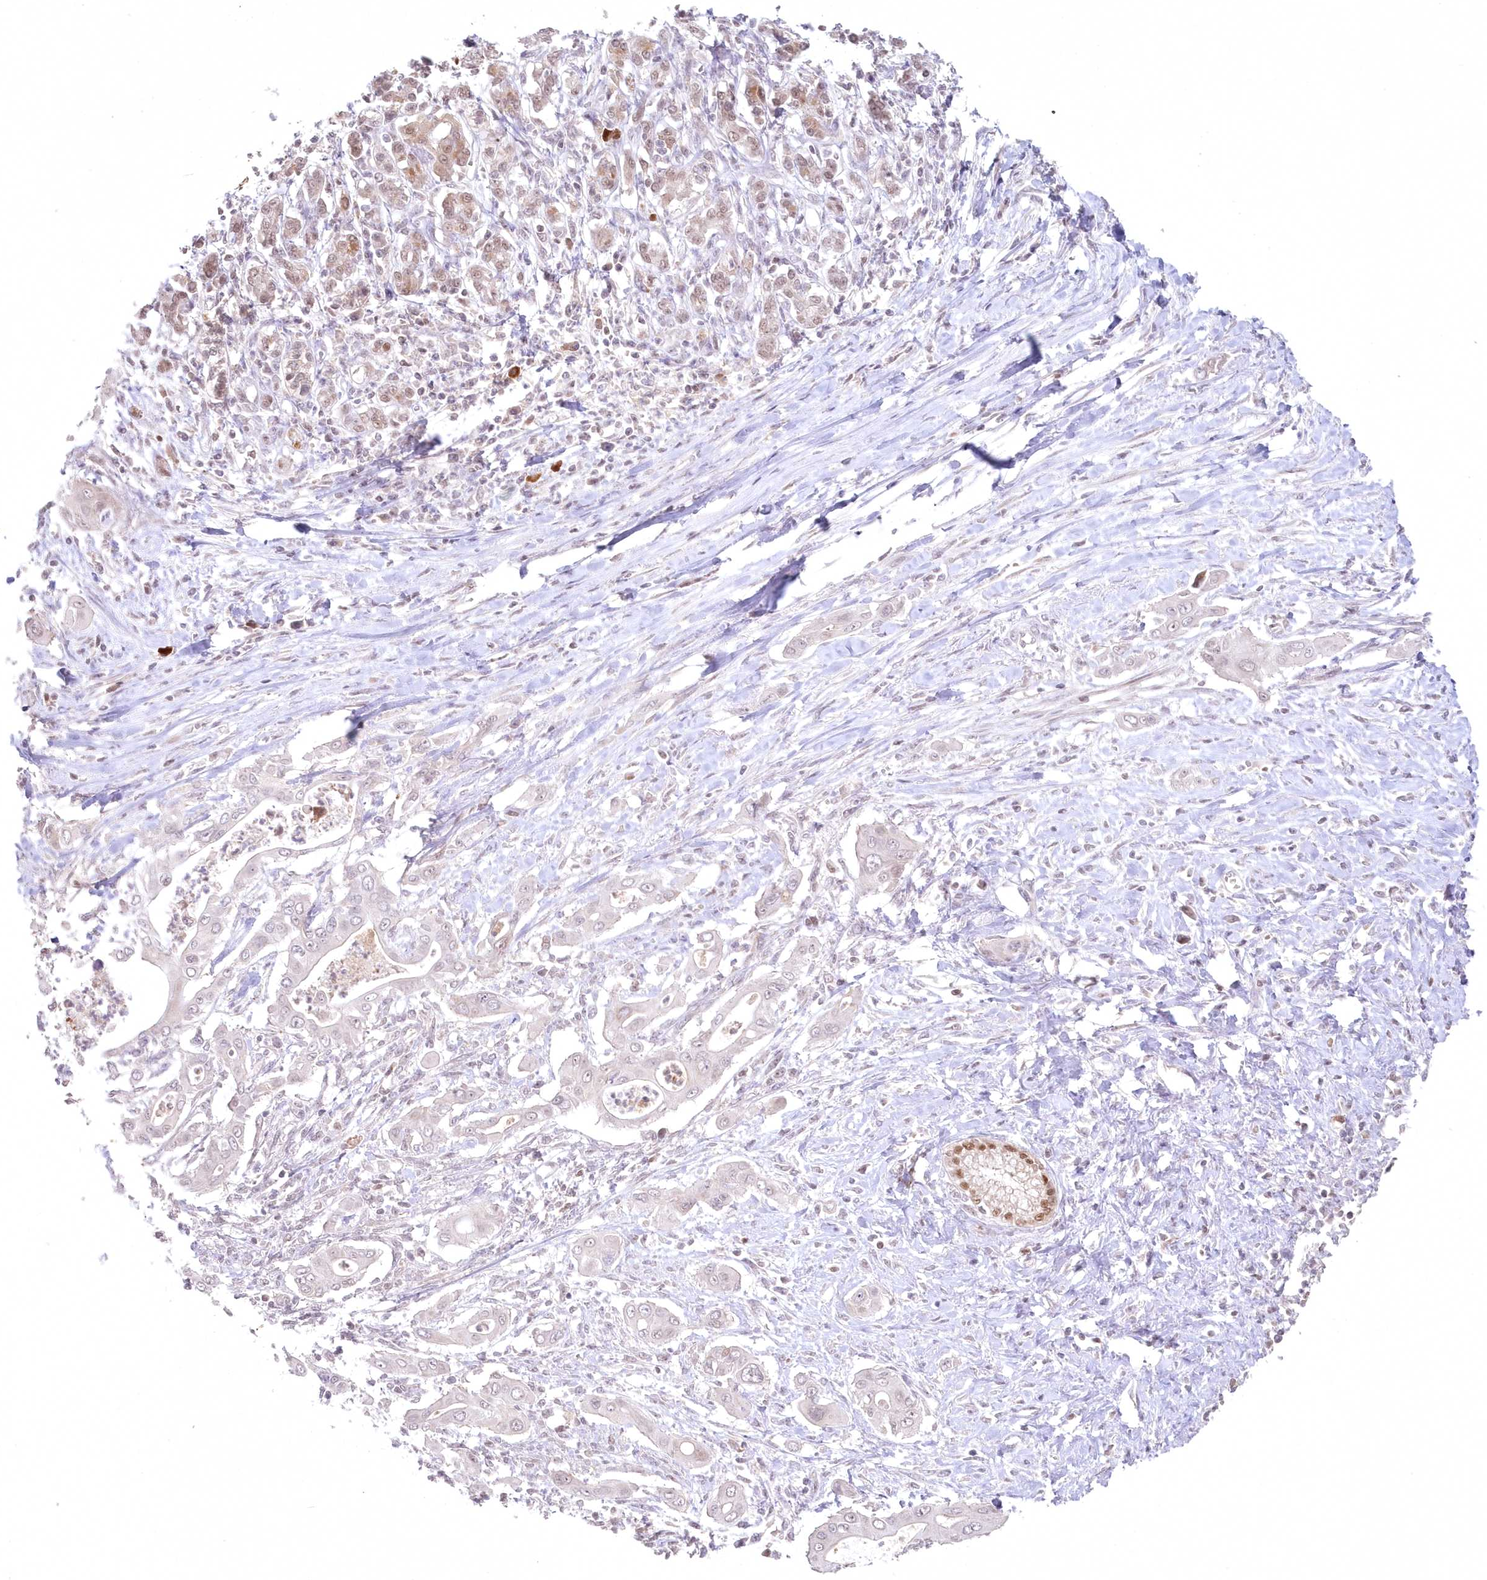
{"staining": {"intensity": "moderate", "quantity": "<25%", "location": "nuclear"}, "tissue": "pancreatic cancer", "cell_type": "Tumor cells", "image_type": "cancer", "snomed": [{"axis": "morphology", "description": "Adenocarcinoma, NOS"}, {"axis": "topography", "description": "Pancreas"}], "caption": "Protein analysis of pancreatic adenocarcinoma tissue displays moderate nuclear staining in approximately <25% of tumor cells.", "gene": "ASCC1", "patient": {"sex": "male", "age": 58}}